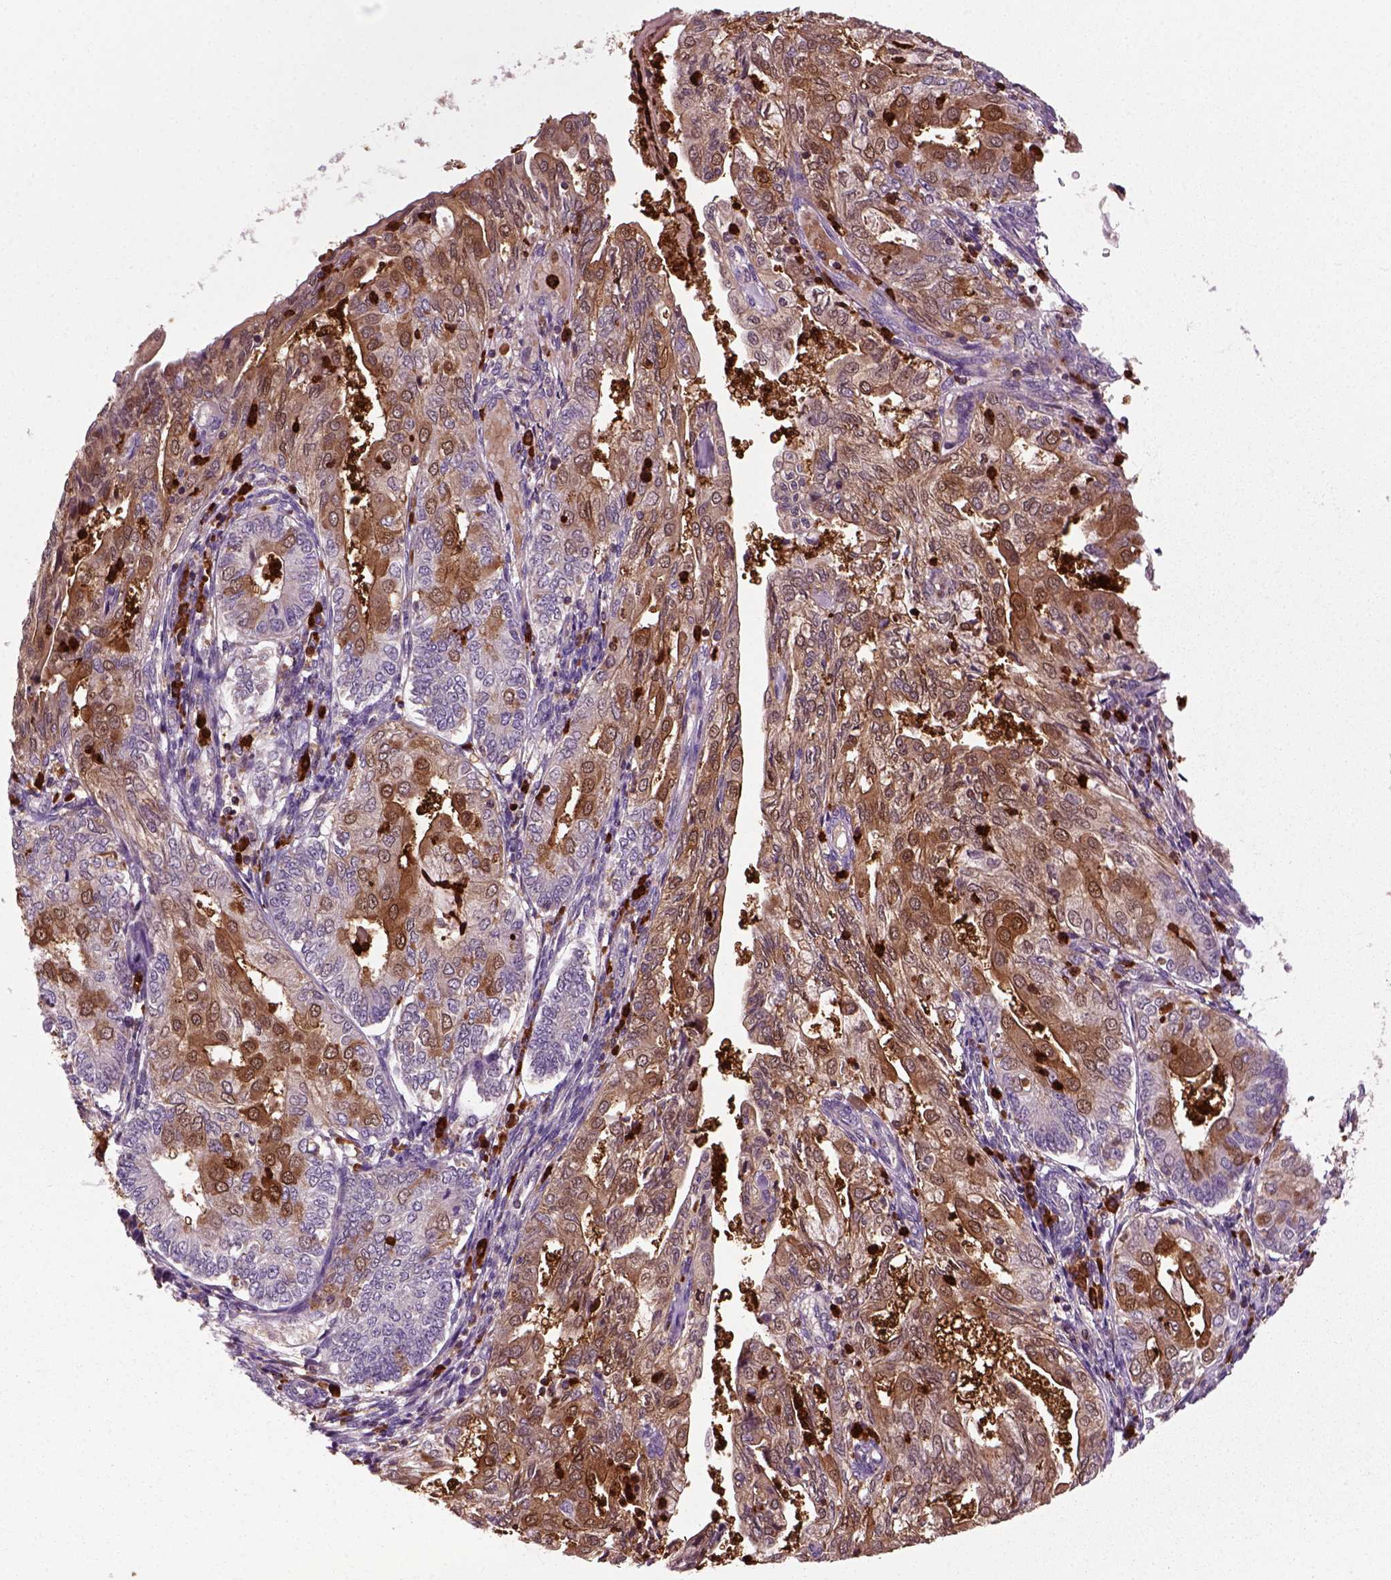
{"staining": {"intensity": "moderate", "quantity": ">75%", "location": "cytoplasmic/membranous,nuclear"}, "tissue": "endometrial cancer", "cell_type": "Tumor cells", "image_type": "cancer", "snomed": [{"axis": "morphology", "description": "Adenocarcinoma, NOS"}, {"axis": "topography", "description": "Endometrium"}], "caption": "This is an image of IHC staining of endometrial cancer (adenocarcinoma), which shows moderate staining in the cytoplasmic/membranous and nuclear of tumor cells.", "gene": "NUDT16L1", "patient": {"sex": "female", "age": 68}}